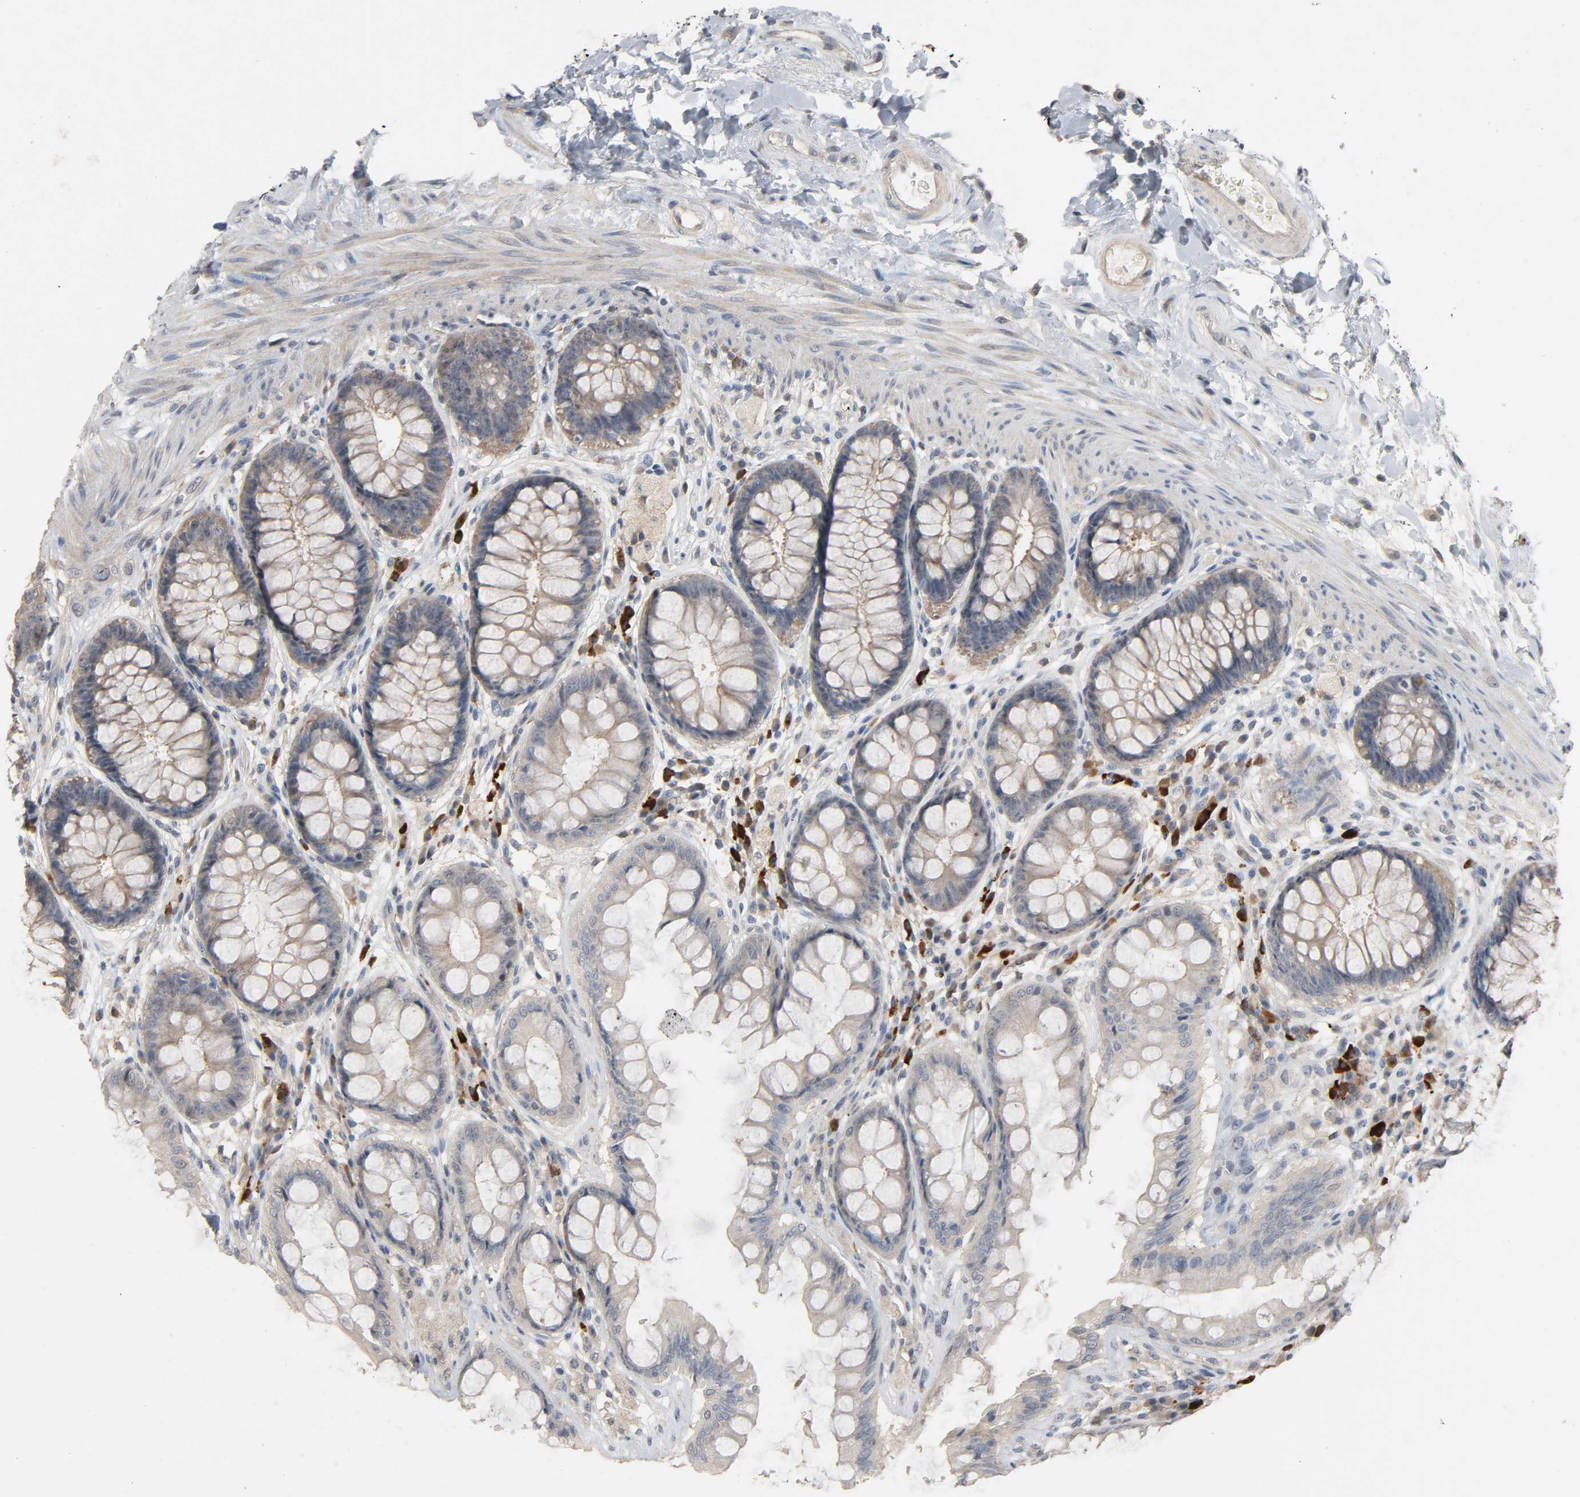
{"staining": {"intensity": "weak", "quantity": ">75%", "location": "cytoplasmic/membranous"}, "tissue": "rectum", "cell_type": "Glandular cells", "image_type": "normal", "snomed": [{"axis": "morphology", "description": "Normal tissue, NOS"}, {"axis": "topography", "description": "Rectum"}], "caption": "Immunohistochemical staining of benign human rectum displays >75% levels of weak cytoplasmic/membranous protein expression in approximately >75% of glandular cells.", "gene": "CD4", "patient": {"sex": "female", "age": 46}}